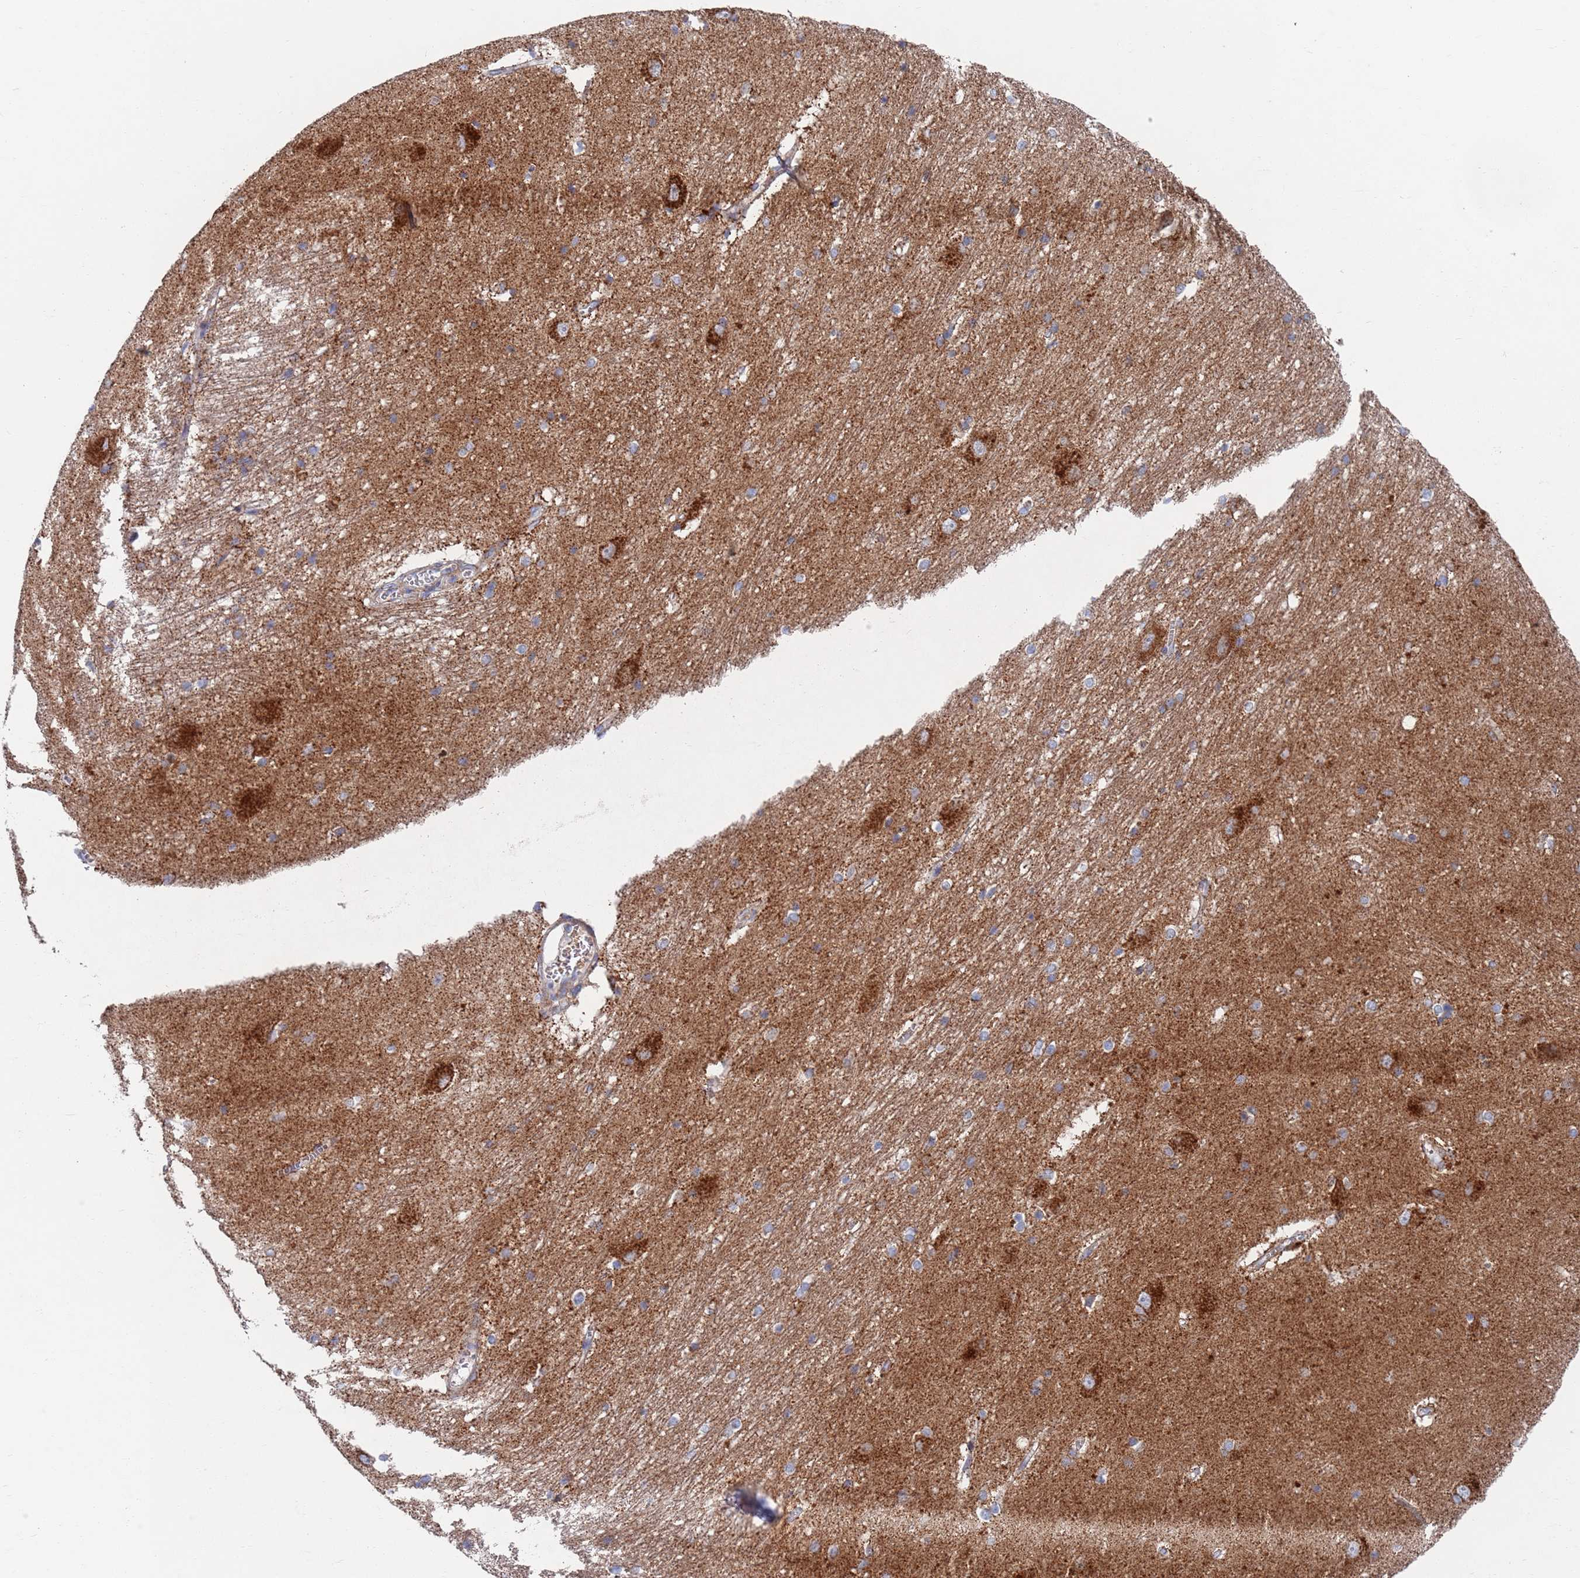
{"staining": {"intensity": "moderate", "quantity": "<25%", "location": "cytoplasmic/membranous,nuclear"}, "tissue": "caudate", "cell_type": "Glial cells", "image_type": "normal", "snomed": [{"axis": "morphology", "description": "Normal tissue, NOS"}, {"axis": "topography", "description": "Lateral ventricle wall"}], "caption": "Protein staining of benign caudate shows moderate cytoplasmic/membranous,nuclear positivity in about <25% of glial cells.", "gene": "CHCHD6", "patient": {"sex": "male", "age": 37}}